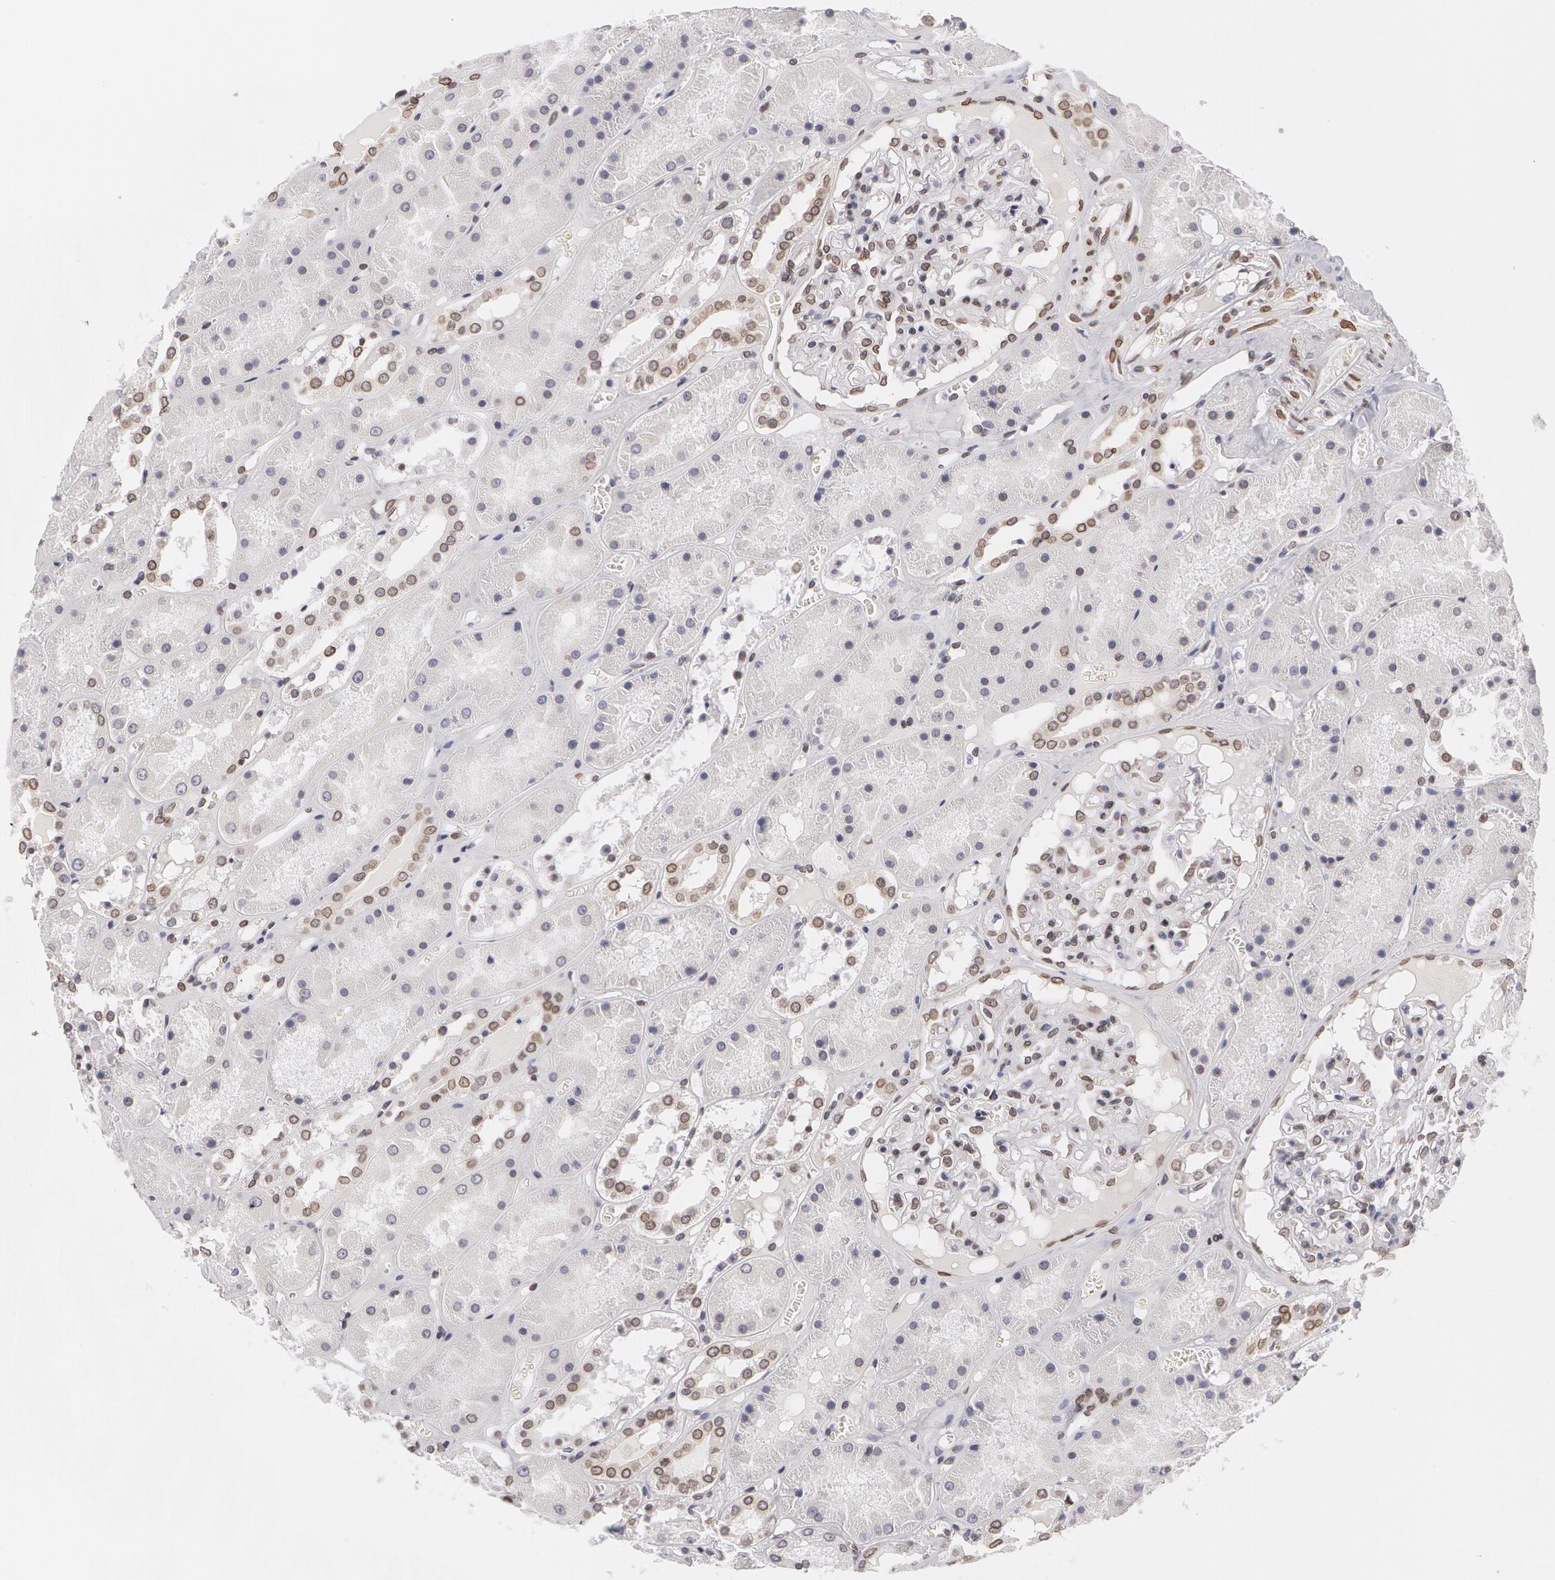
{"staining": {"intensity": "moderate", "quantity": "<25%", "location": "nuclear"}, "tissue": "kidney", "cell_type": "Cells in glomeruli", "image_type": "normal", "snomed": [{"axis": "morphology", "description": "Normal tissue, NOS"}, {"axis": "topography", "description": "Kidney"}], "caption": "High-power microscopy captured an immunohistochemistry image of benign kidney, revealing moderate nuclear expression in approximately <25% of cells in glomeruli.", "gene": "EMD", "patient": {"sex": "male", "age": 36}}